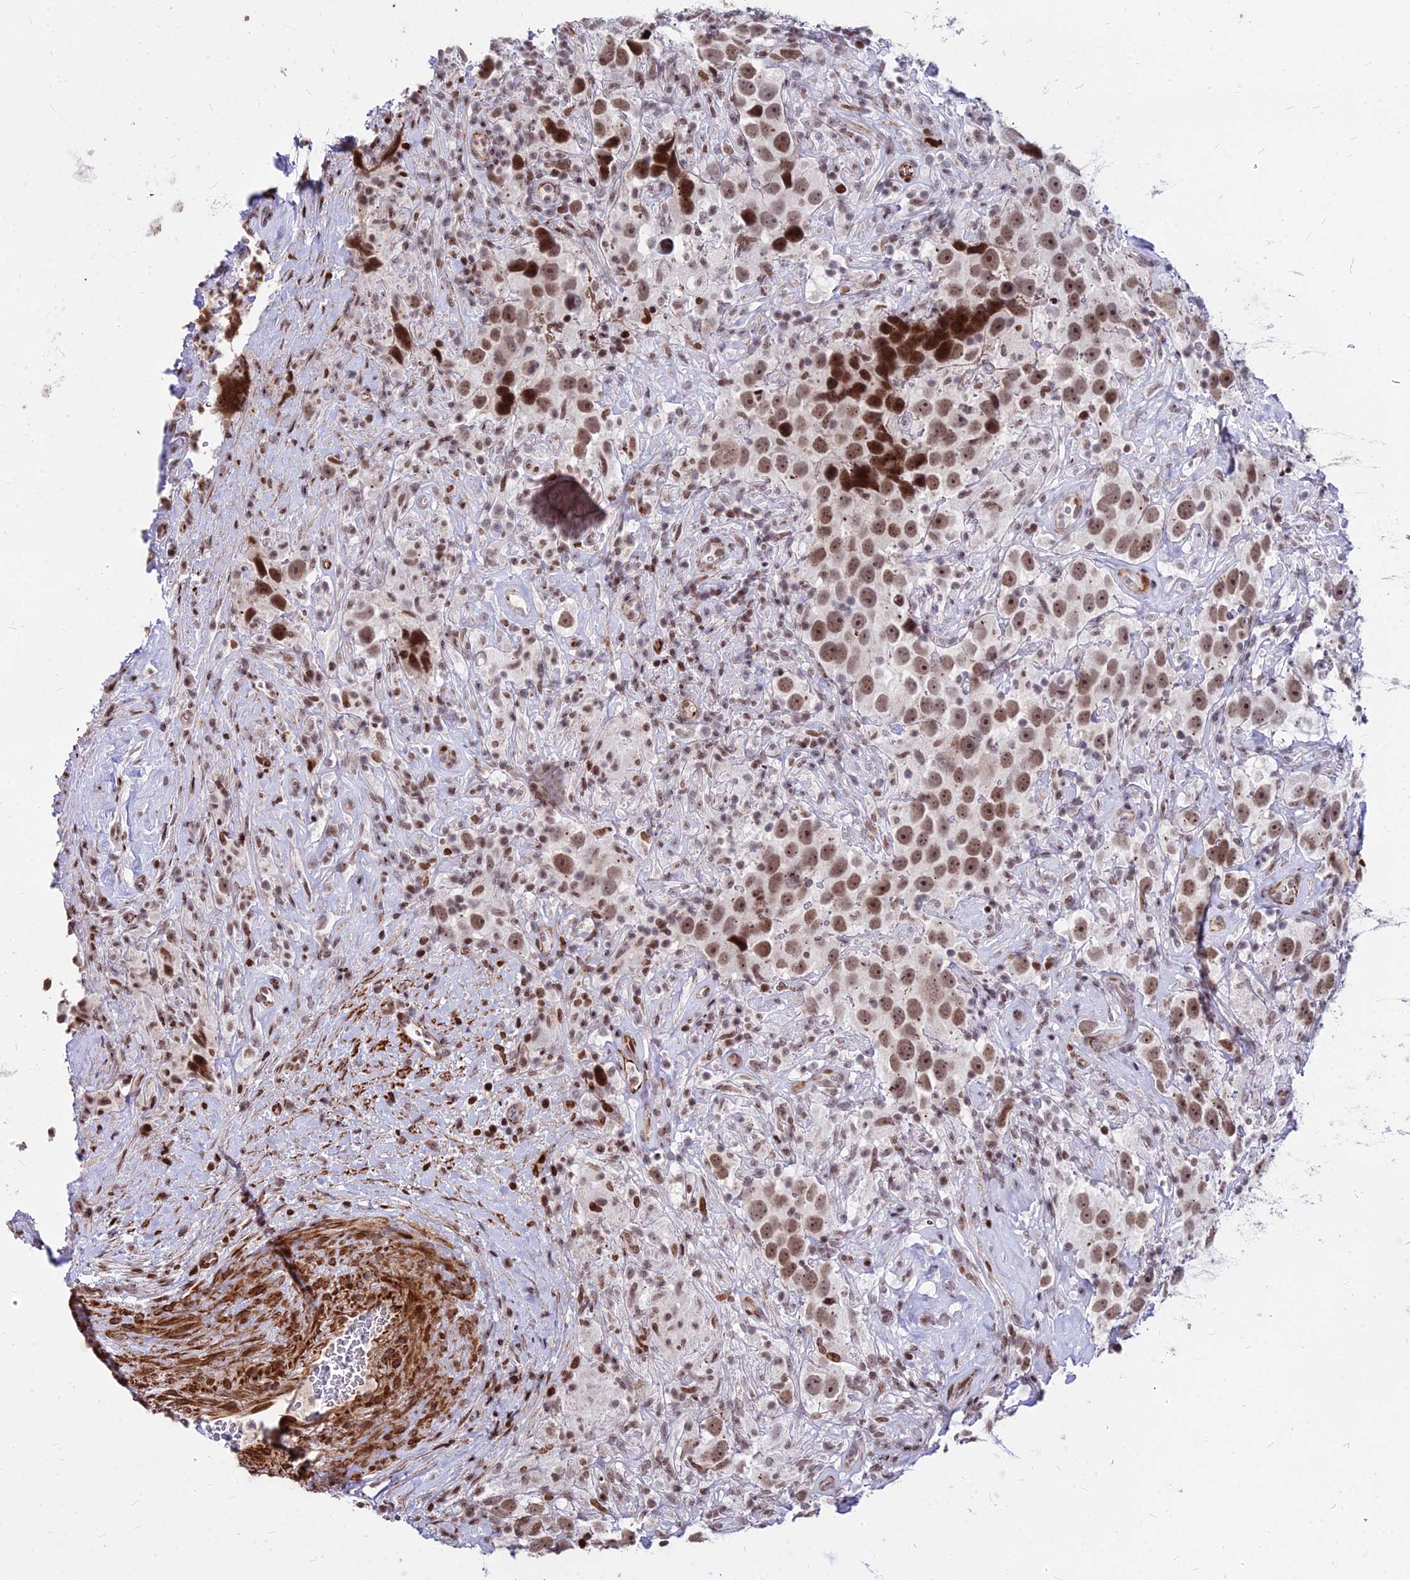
{"staining": {"intensity": "moderate", "quantity": ">75%", "location": "nuclear"}, "tissue": "testis cancer", "cell_type": "Tumor cells", "image_type": "cancer", "snomed": [{"axis": "morphology", "description": "Seminoma, NOS"}, {"axis": "topography", "description": "Testis"}], "caption": "This histopathology image exhibits immunohistochemistry staining of human seminoma (testis), with medium moderate nuclear positivity in about >75% of tumor cells.", "gene": "NYAP2", "patient": {"sex": "male", "age": 49}}